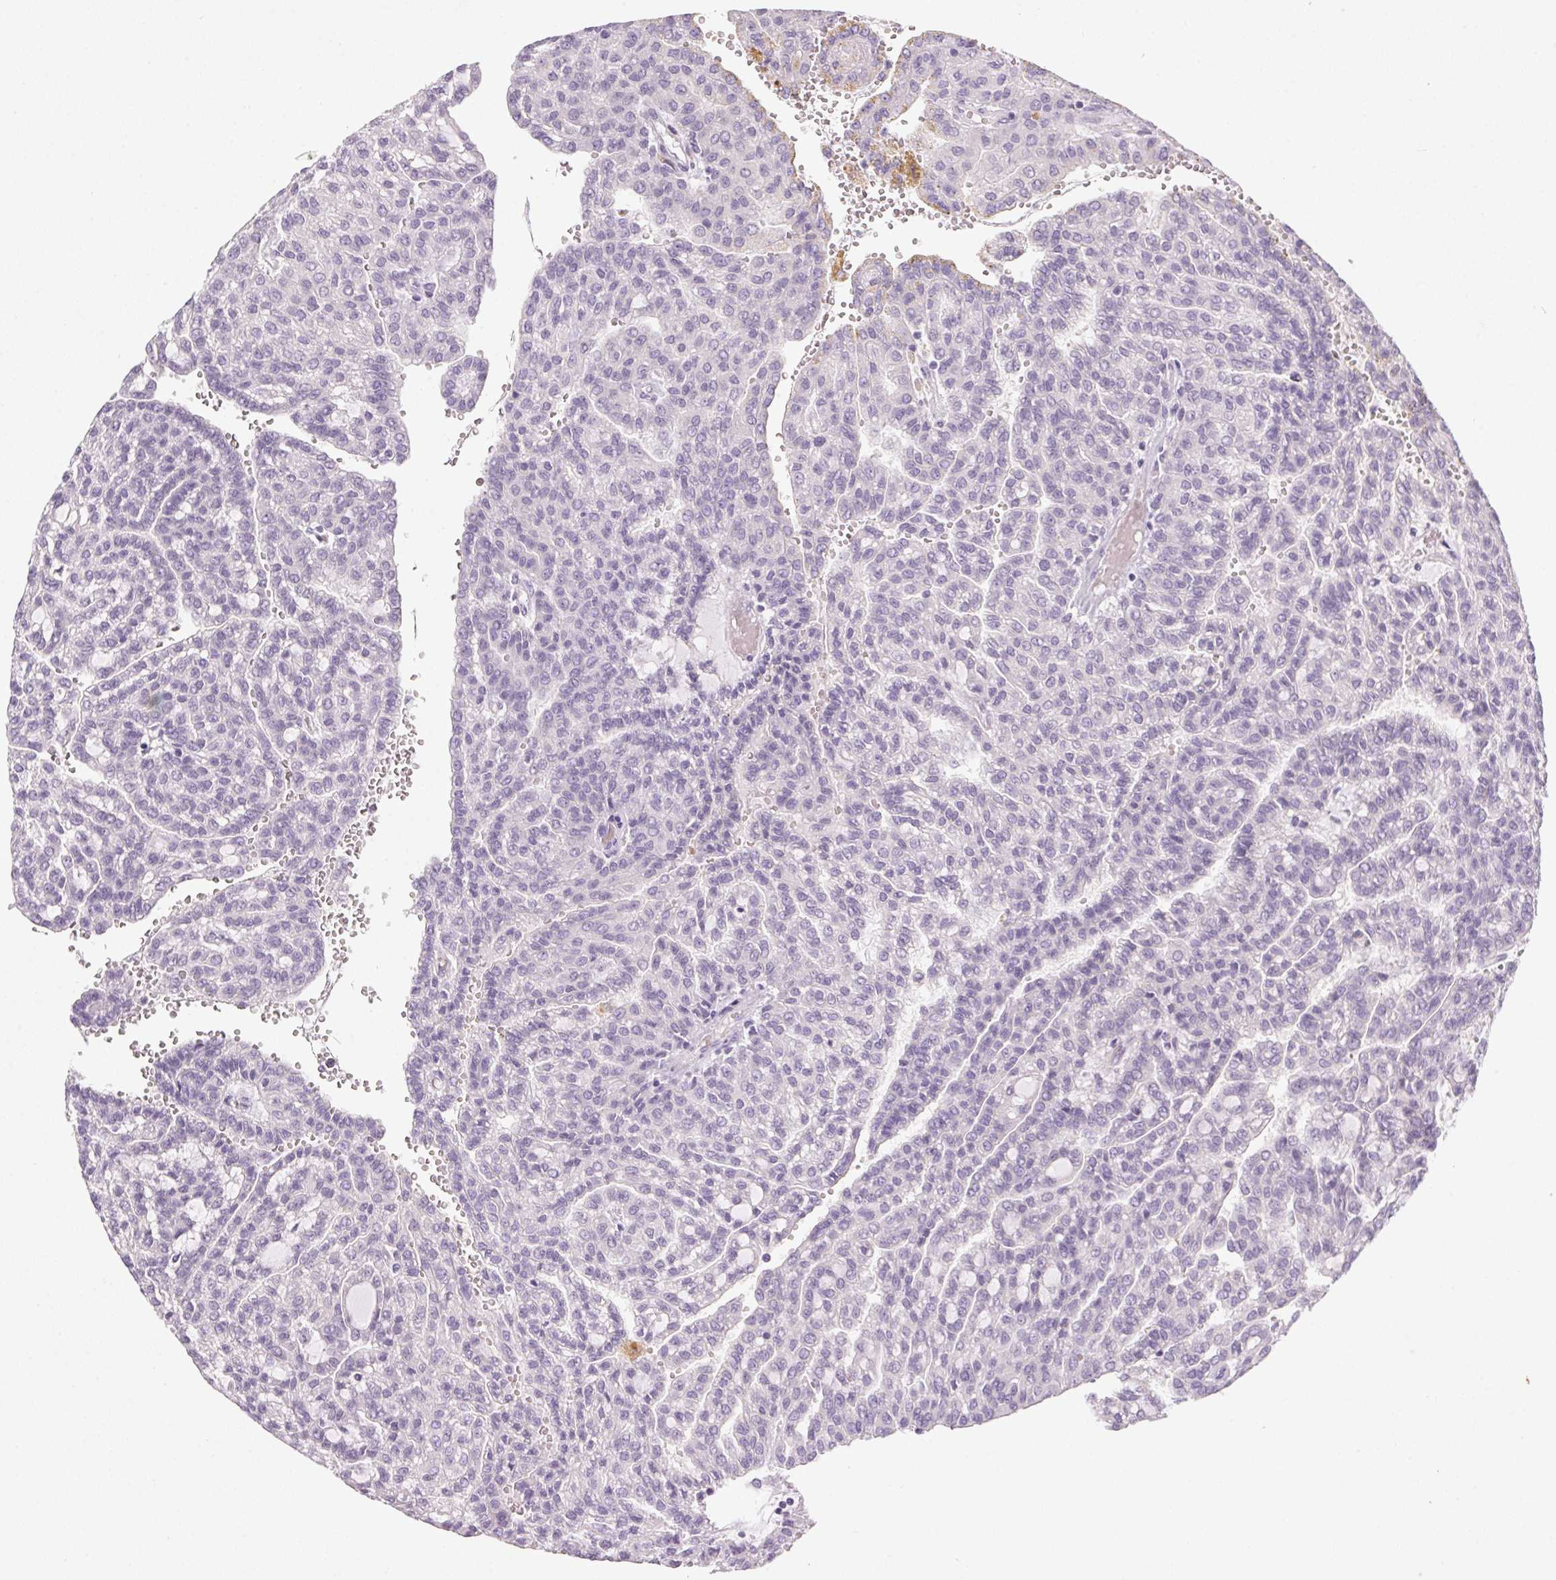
{"staining": {"intensity": "negative", "quantity": "none", "location": "none"}, "tissue": "renal cancer", "cell_type": "Tumor cells", "image_type": "cancer", "snomed": [{"axis": "morphology", "description": "Adenocarcinoma, NOS"}, {"axis": "topography", "description": "Kidney"}], "caption": "Tumor cells are negative for protein expression in human renal cancer (adenocarcinoma). (Stains: DAB IHC with hematoxylin counter stain, Microscopy: brightfield microscopy at high magnification).", "gene": "POPDC2", "patient": {"sex": "male", "age": 63}}